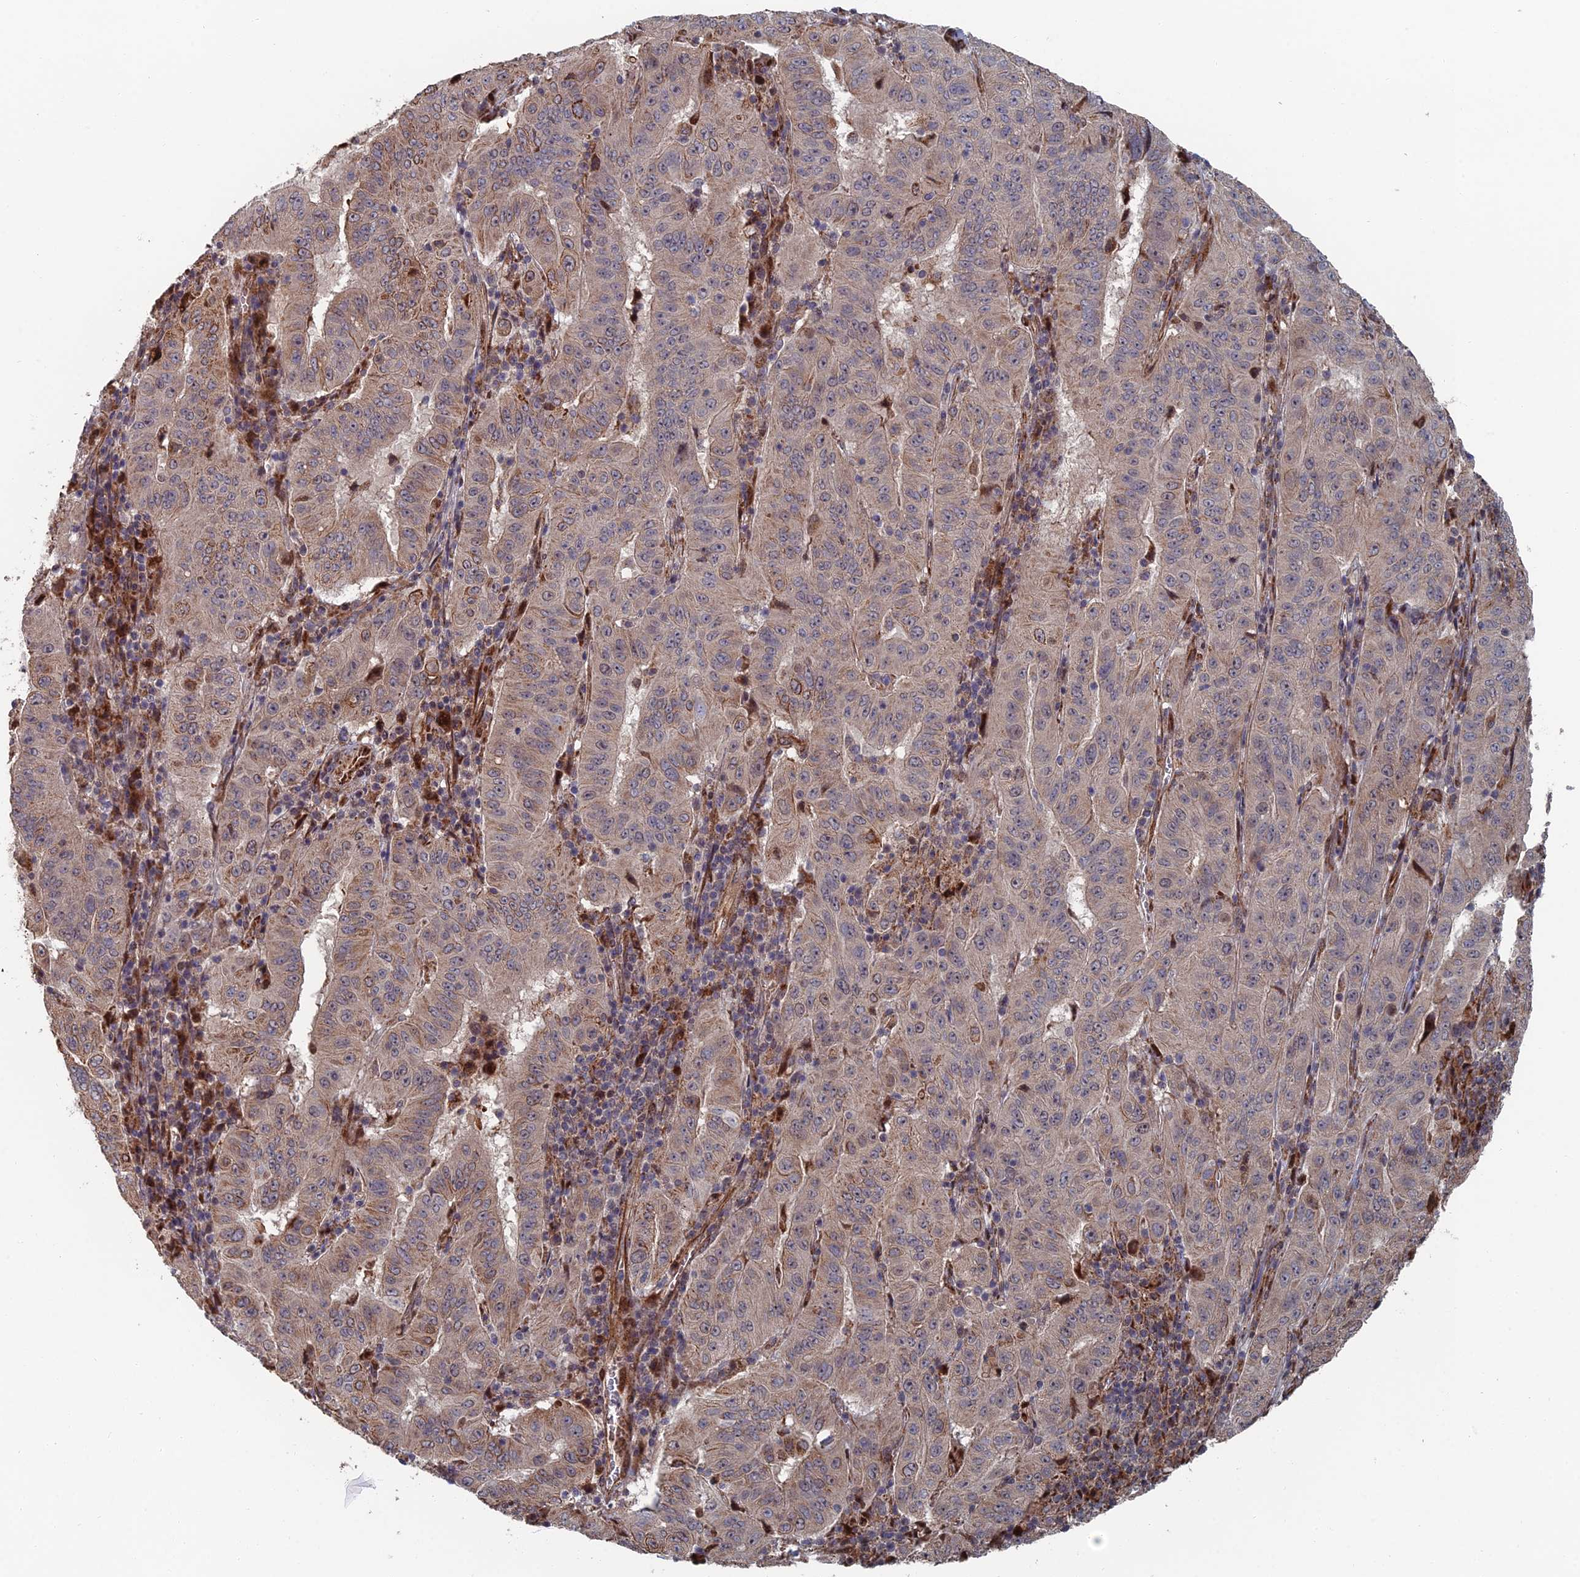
{"staining": {"intensity": "moderate", "quantity": "<25%", "location": "cytoplasmic/membranous"}, "tissue": "pancreatic cancer", "cell_type": "Tumor cells", "image_type": "cancer", "snomed": [{"axis": "morphology", "description": "Adenocarcinoma, NOS"}, {"axis": "topography", "description": "Pancreas"}], "caption": "There is low levels of moderate cytoplasmic/membranous staining in tumor cells of pancreatic adenocarcinoma, as demonstrated by immunohistochemical staining (brown color).", "gene": "GTF2IRD1", "patient": {"sex": "male", "age": 63}}